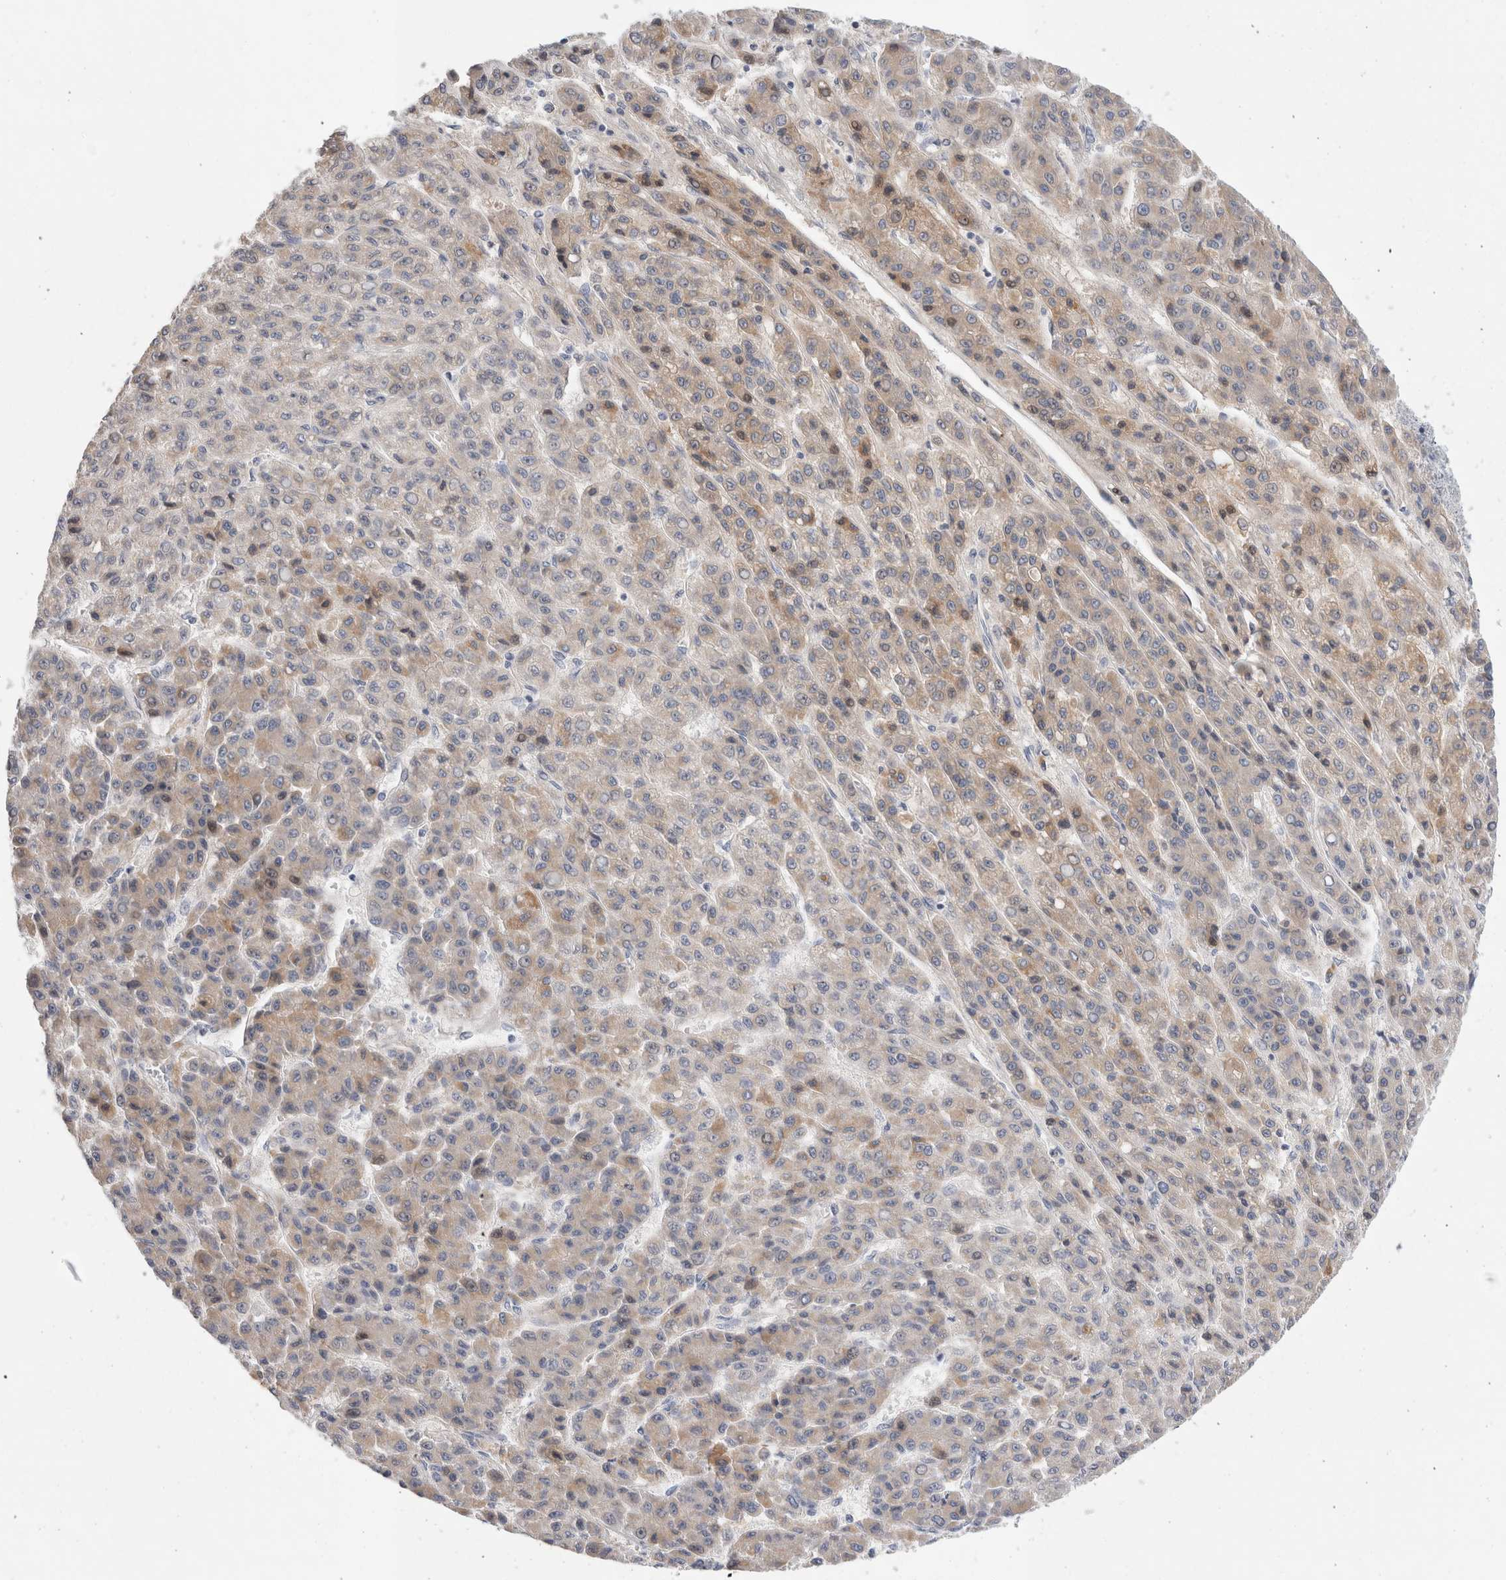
{"staining": {"intensity": "weak", "quantity": "25%-75%", "location": "cytoplasmic/membranous"}, "tissue": "liver cancer", "cell_type": "Tumor cells", "image_type": "cancer", "snomed": [{"axis": "morphology", "description": "Carcinoma, Hepatocellular, NOS"}, {"axis": "topography", "description": "Liver"}], "caption": "Liver cancer (hepatocellular carcinoma) stained with immunohistochemistry (IHC) shows weak cytoplasmic/membranous expression in approximately 25%-75% of tumor cells.", "gene": "ECHDC2", "patient": {"sex": "male", "age": 70}}